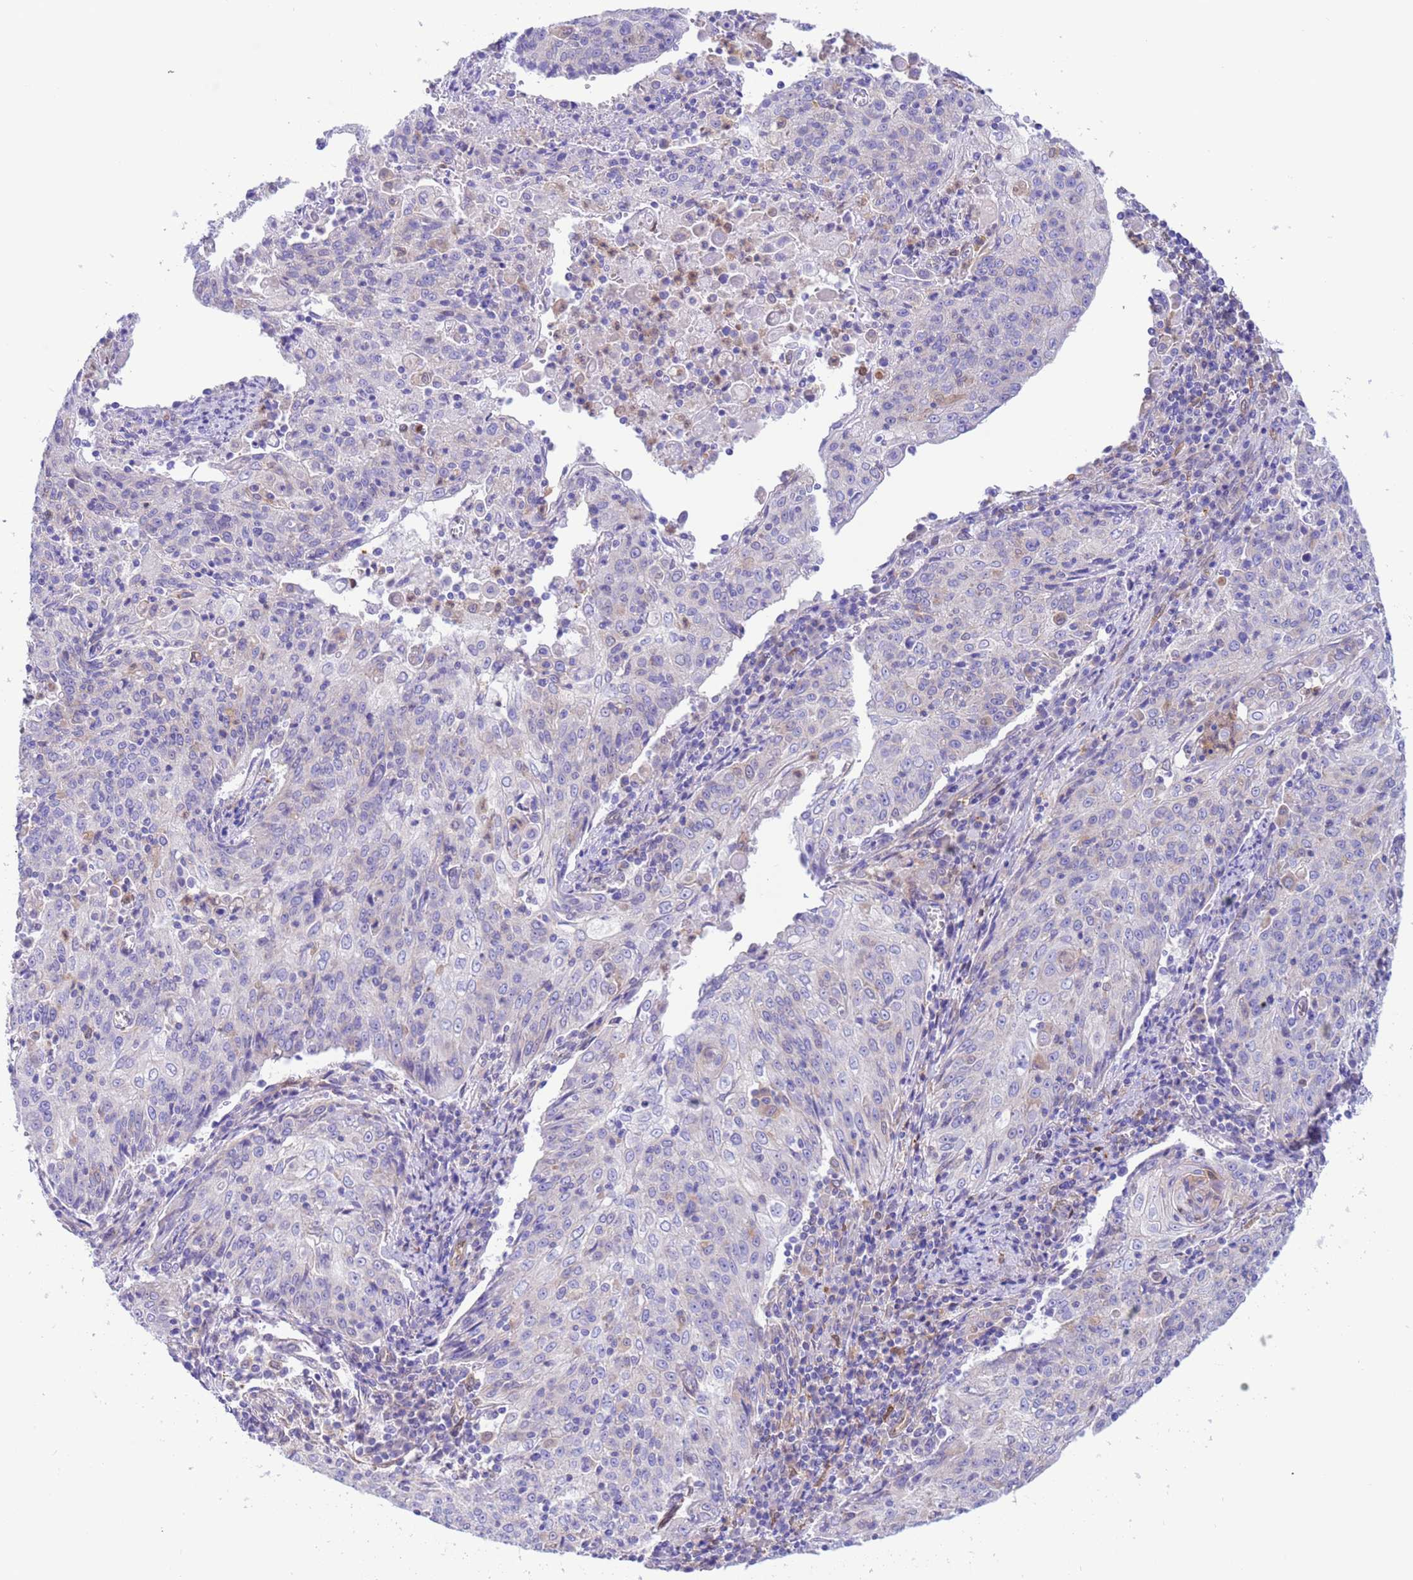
{"staining": {"intensity": "negative", "quantity": "none", "location": "none"}, "tissue": "cervical cancer", "cell_type": "Tumor cells", "image_type": "cancer", "snomed": [{"axis": "morphology", "description": "Squamous cell carcinoma, NOS"}, {"axis": "topography", "description": "Cervix"}], "caption": "Tumor cells show no significant positivity in cervical cancer.", "gene": "C6orf47", "patient": {"sex": "female", "age": 48}}